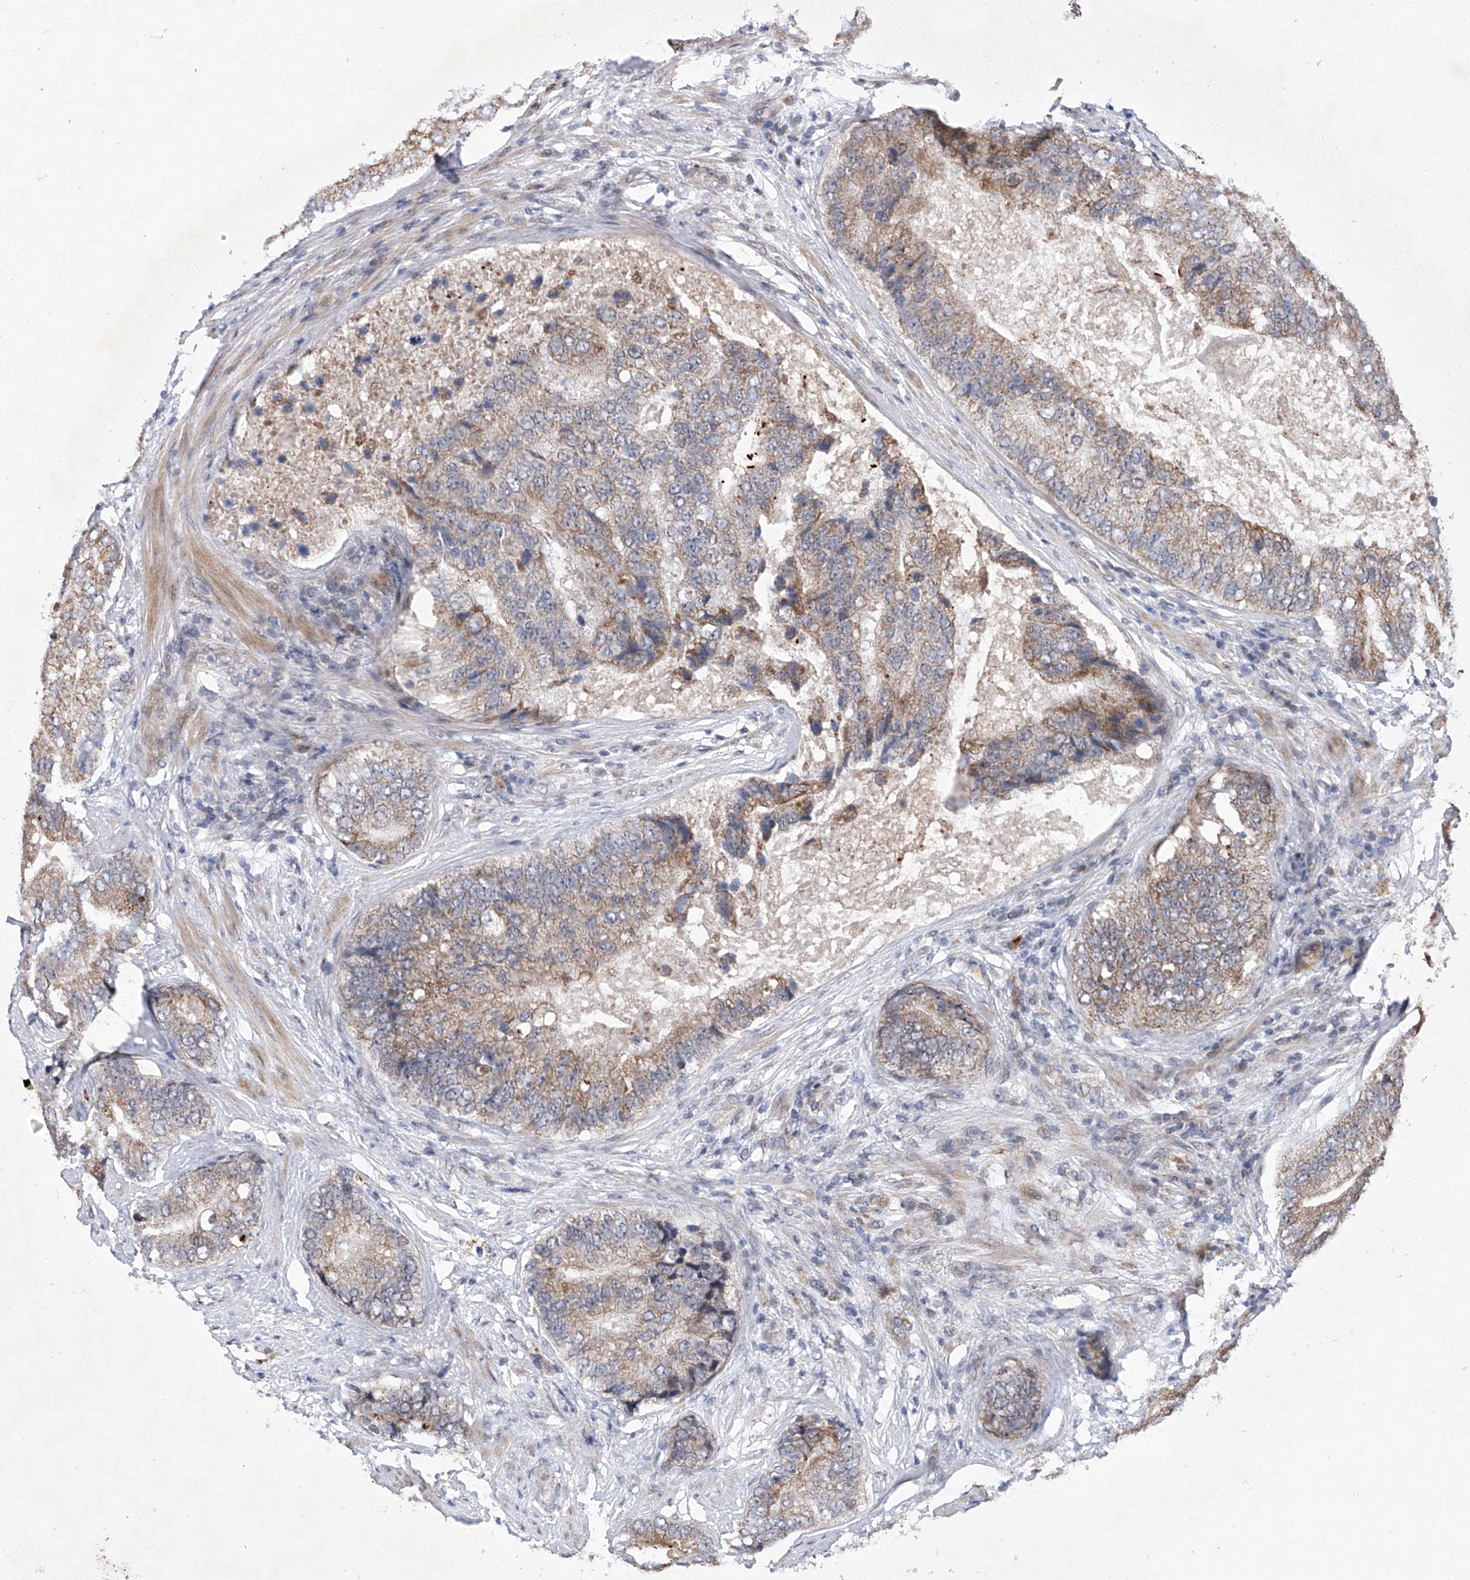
{"staining": {"intensity": "moderate", "quantity": "25%-75%", "location": "cytoplasmic/membranous"}, "tissue": "prostate cancer", "cell_type": "Tumor cells", "image_type": "cancer", "snomed": [{"axis": "morphology", "description": "Adenocarcinoma, High grade"}, {"axis": "topography", "description": "Prostate"}], "caption": "DAB (3,3'-diaminobenzidine) immunohistochemical staining of human high-grade adenocarcinoma (prostate) shows moderate cytoplasmic/membranous protein positivity in approximately 25%-75% of tumor cells.", "gene": "FARP2", "patient": {"sex": "male", "age": 70}}